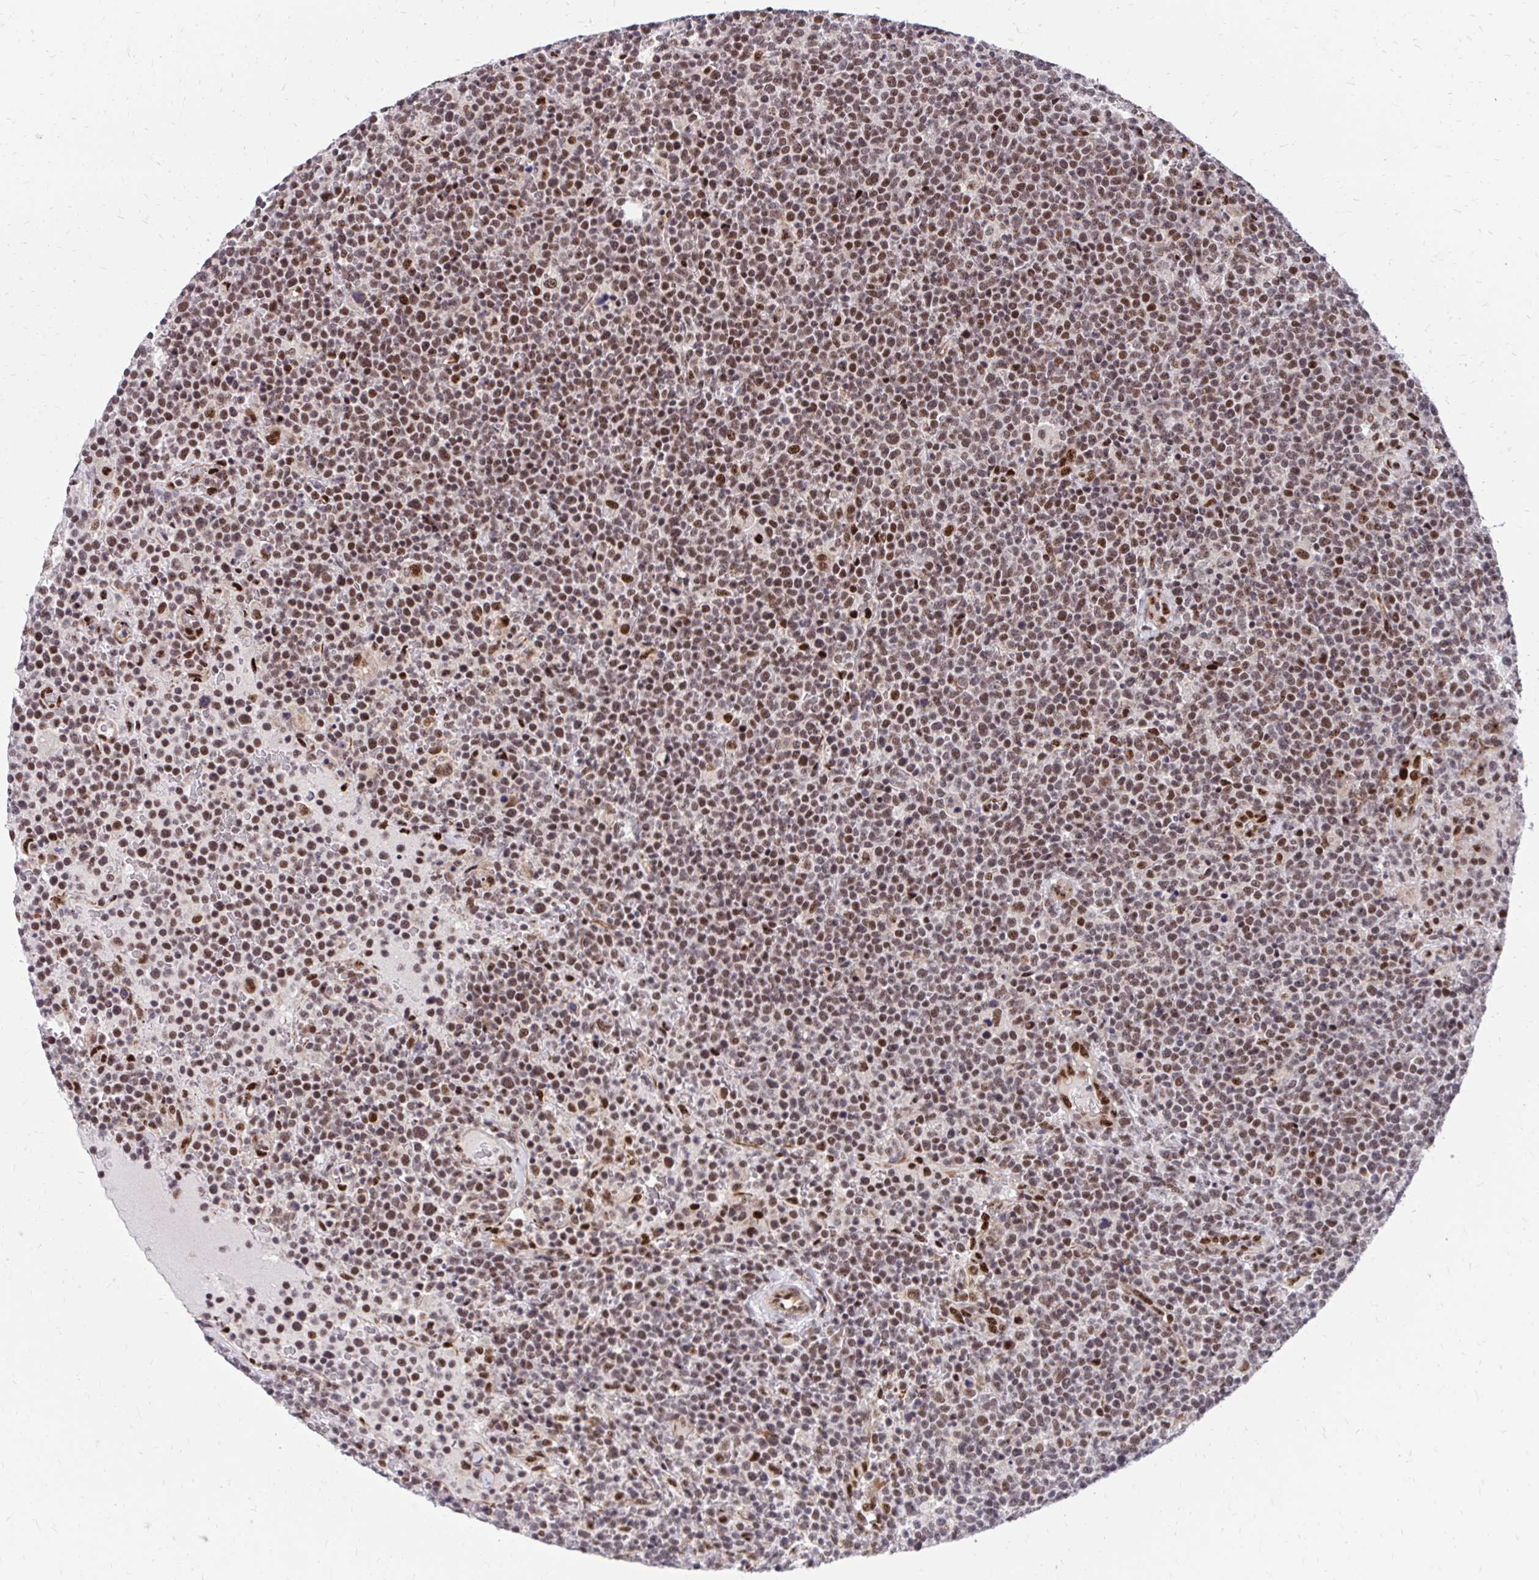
{"staining": {"intensity": "moderate", "quantity": ">75%", "location": "nuclear"}, "tissue": "lymphoma", "cell_type": "Tumor cells", "image_type": "cancer", "snomed": [{"axis": "morphology", "description": "Malignant lymphoma, non-Hodgkin's type, High grade"}, {"axis": "topography", "description": "Lymph node"}], "caption": "DAB immunohistochemical staining of human lymphoma demonstrates moderate nuclear protein positivity in about >75% of tumor cells. The protein is stained brown, and the nuclei are stained in blue (DAB (3,3'-diaminobenzidine) IHC with brightfield microscopy, high magnification).", "gene": "HOXA4", "patient": {"sex": "male", "age": 61}}